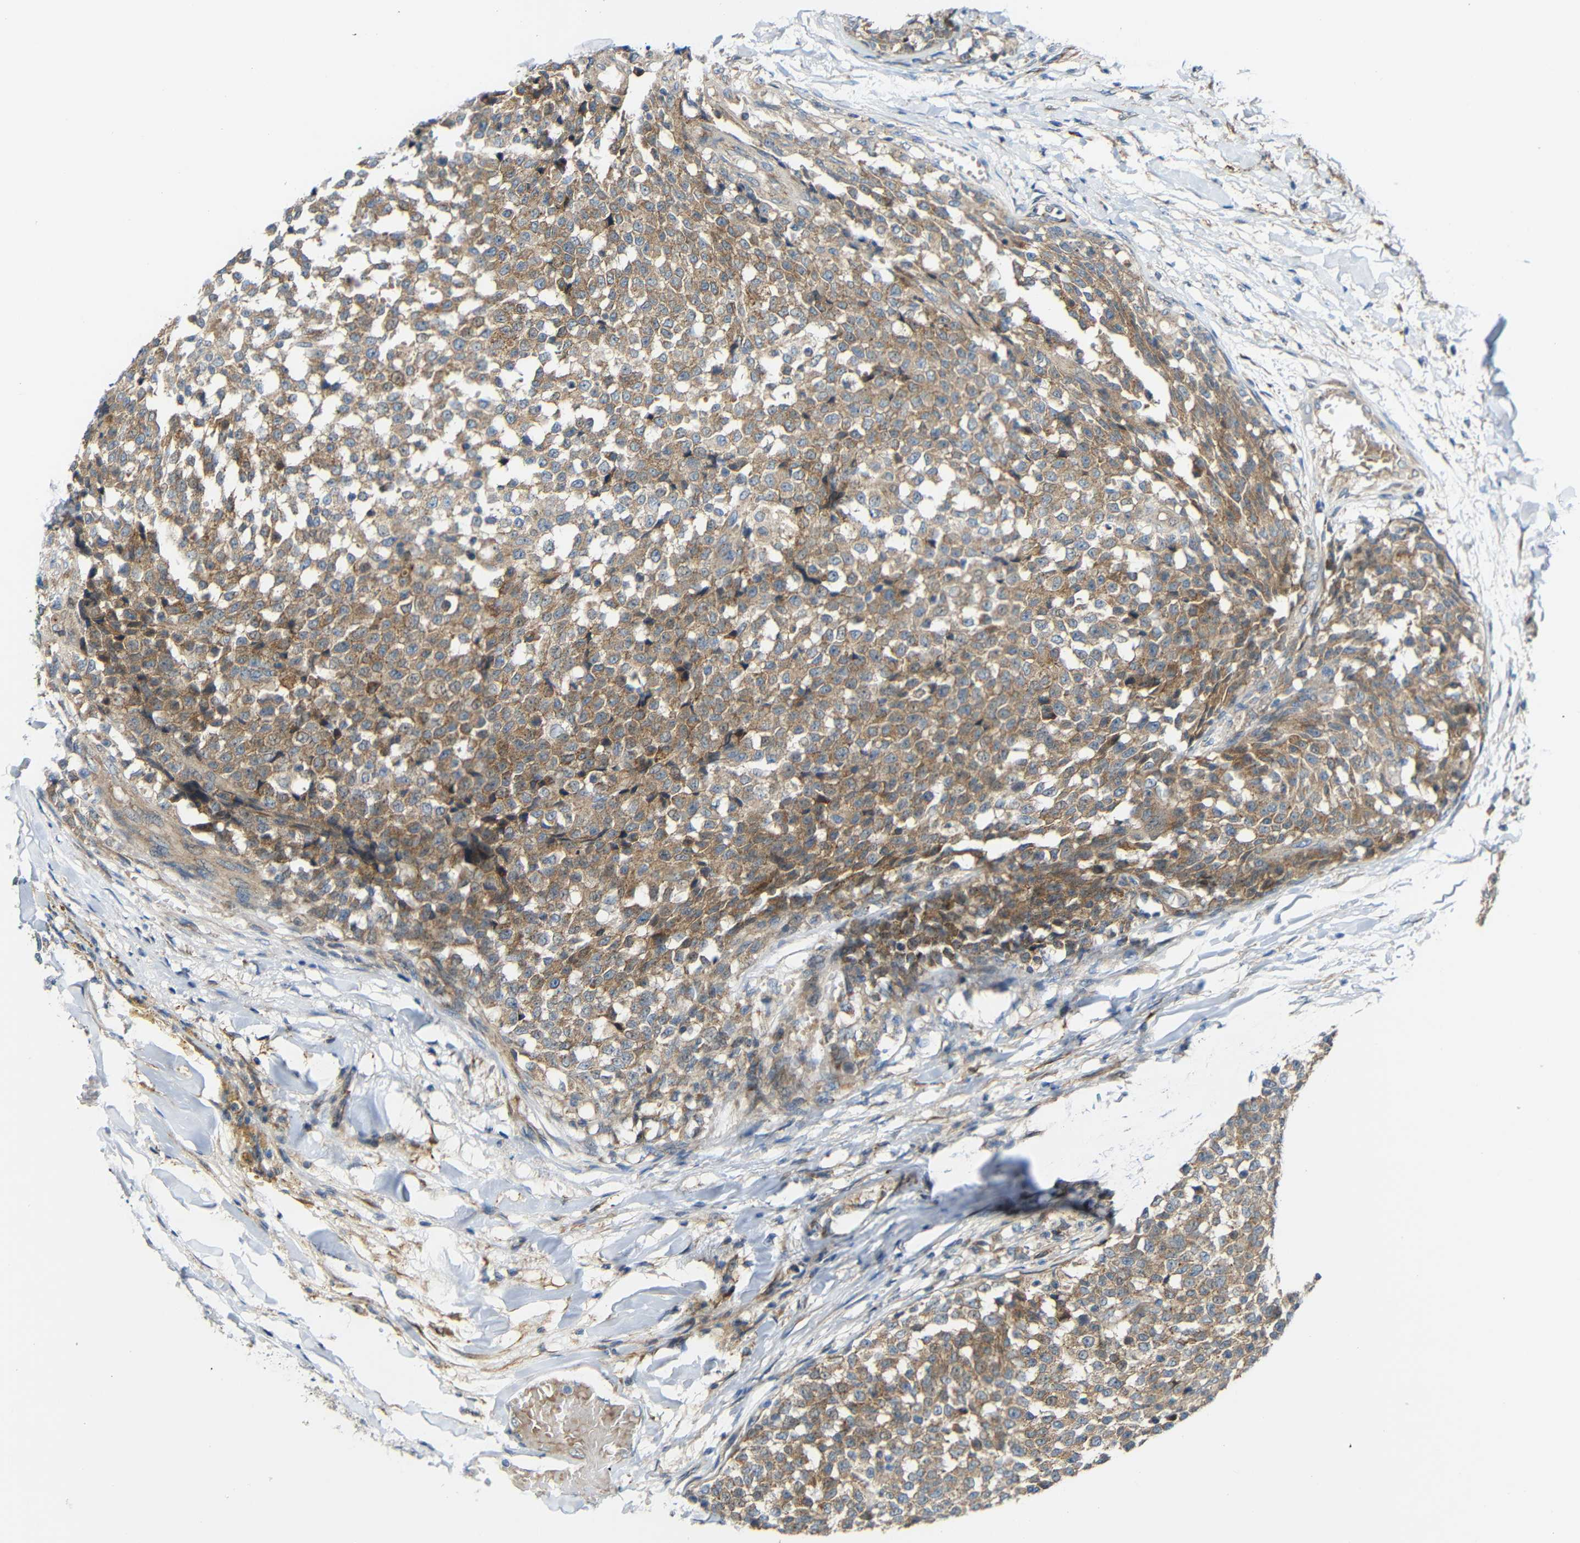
{"staining": {"intensity": "moderate", "quantity": ">75%", "location": "cytoplasmic/membranous"}, "tissue": "testis cancer", "cell_type": "Tumor cells", "image_type": "cancer", "snomed": [{"axis": "morphology", "description": "Seminoma, NOS"}, {"axis": "topography", "description": "Testis"}], "caption": "The histopathology image displays immunohistochemical staining of testis cancer (seminoma). There is moderate cytoplasmic/membranous expression is identified in about >75% of tumor cells. The staining was performed using DAB, with brown indicating positive protein expression. Nuclei are stained blue with hematoxylin.", "gene": "TMEM25", "patient": {"sex": "male", "age": 59}}